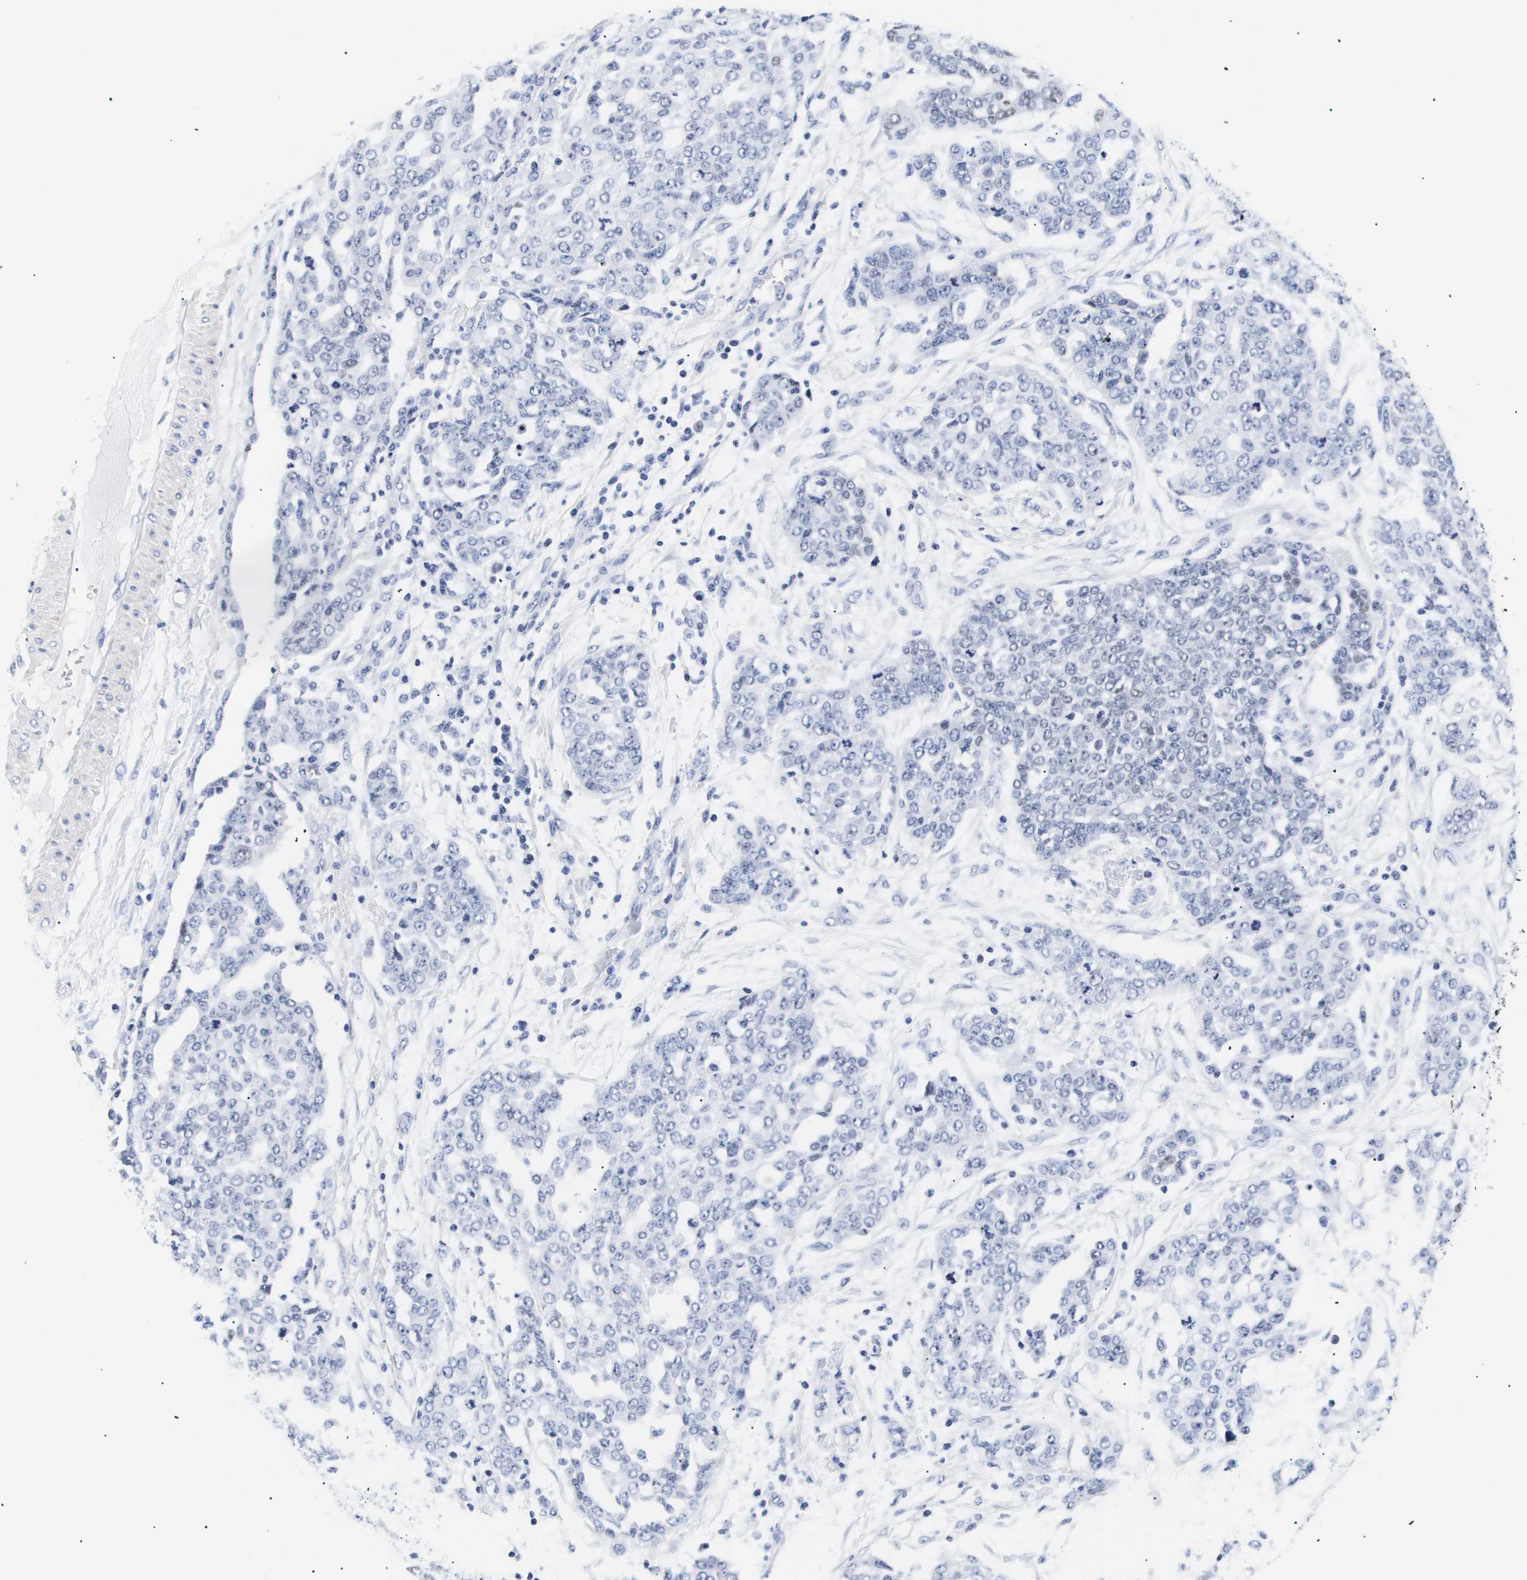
{"staining": {"intensity": "negative", "quantity": "none", "location": "none"}, "tissue": "ovarian cancer", "cell_type": "Tumor cells", "image_type": "cancer", "snomed": [{"axis": "morphology", "description": "Cystadenocarcinoma, serous, NOS"}, {"axis": "topography", "description": "Soft tissue"}, {"axis": "topography", "description": "Ovary"}], "caption": "A micrograph of human serous cystadenocarcinoma (ovarian) is negative for staining in tumor cells. The staining is performed using DAB brown chromogen with nuclei counter-stained in using hematoxylin.", "gene": "SHD", "patient": {"sex": "female", "age": 57}}